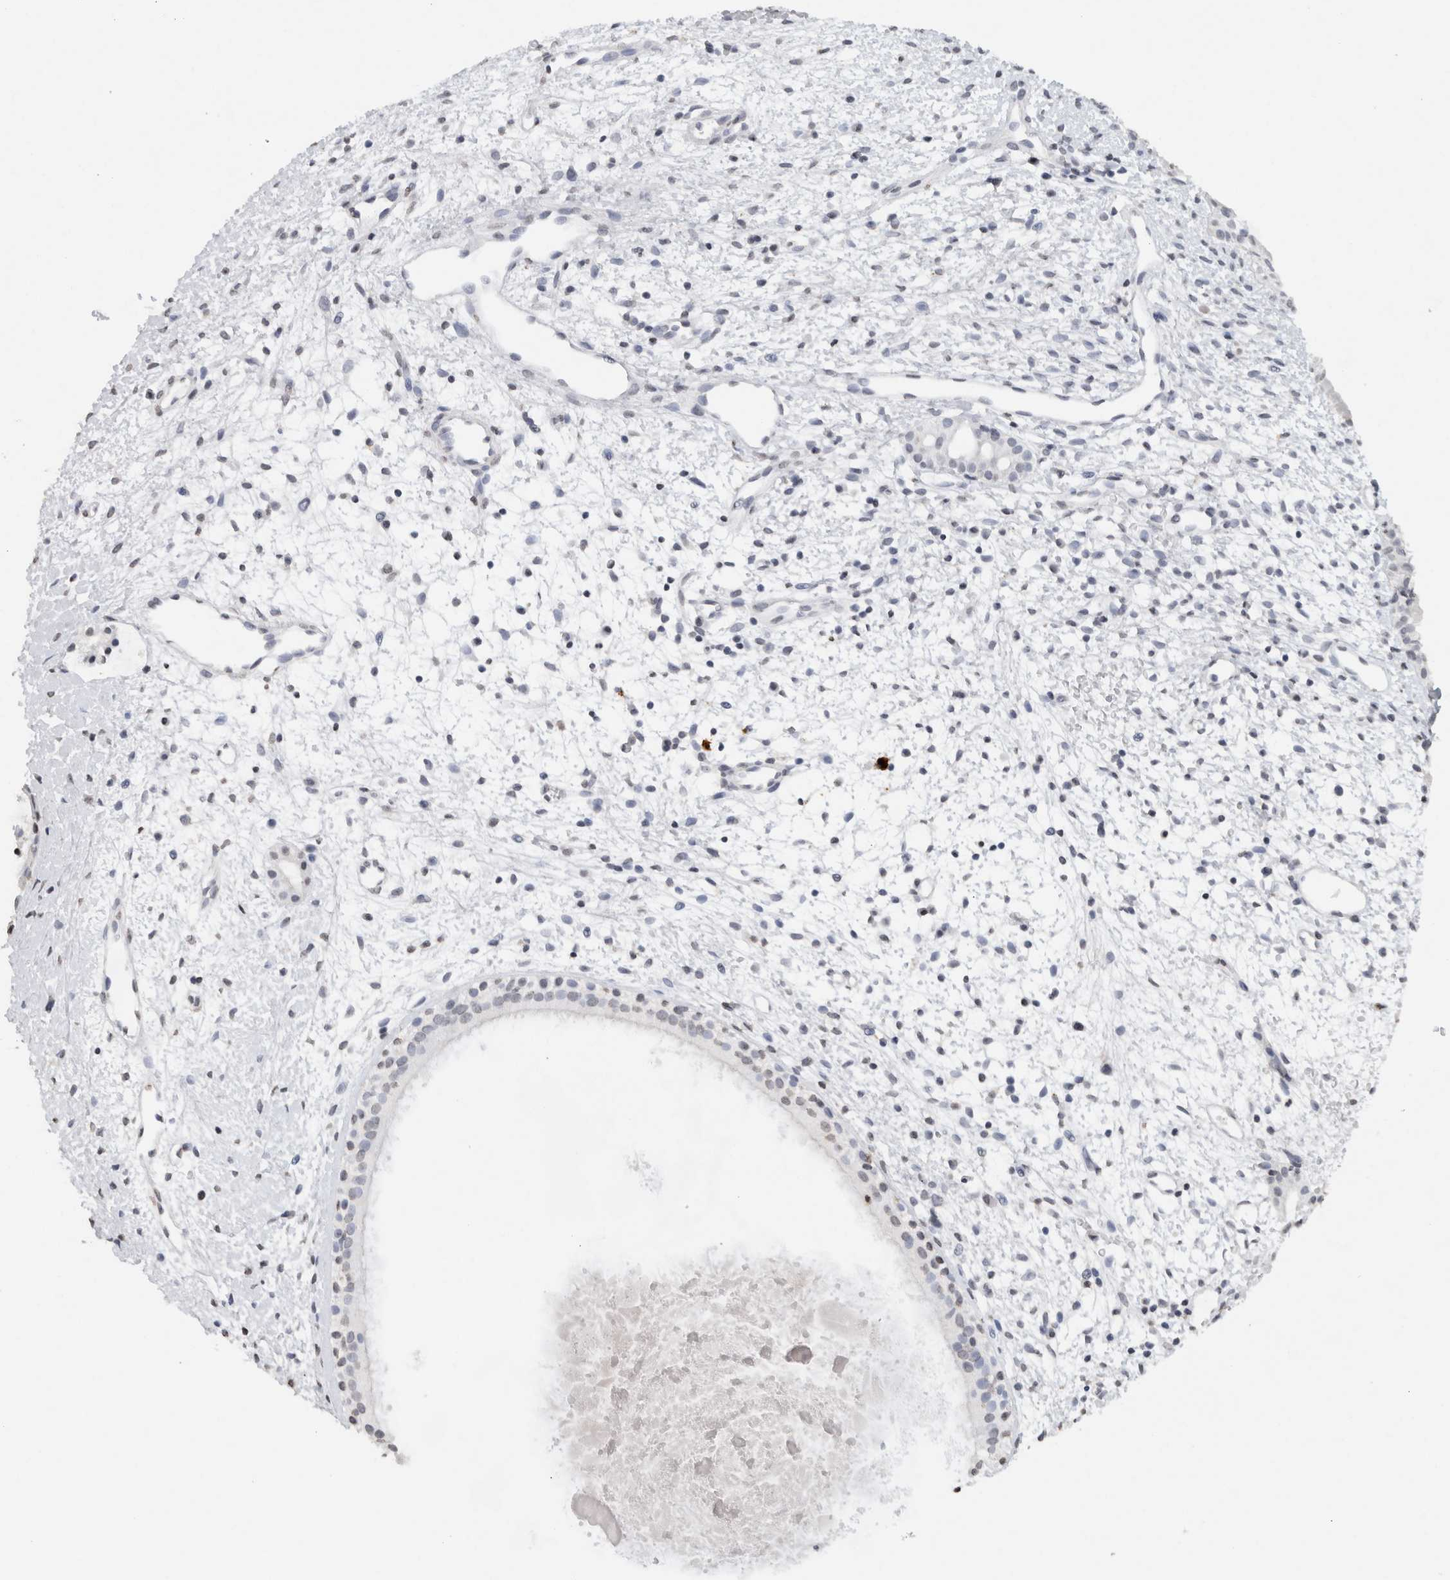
{"staining": {"intensity": "negative", "quantity": "none", "location": "none"}, "tissue": "nasopharynx", "cell_type": "Respiratory epithelial cells", "image_type": "normal", "snomed": [{"axis": "morphology", "description": "Normal tissue, NOS"}, {"axis": "topography", "description": "Nasopharynx"}], "caption": "Human nasopharynx stained for a protein using immunohistochemistry reveals no staining in respiratory epithelial cells.", "gene": "CNTN1", "patient": {"sex": "male", "age": 22}}